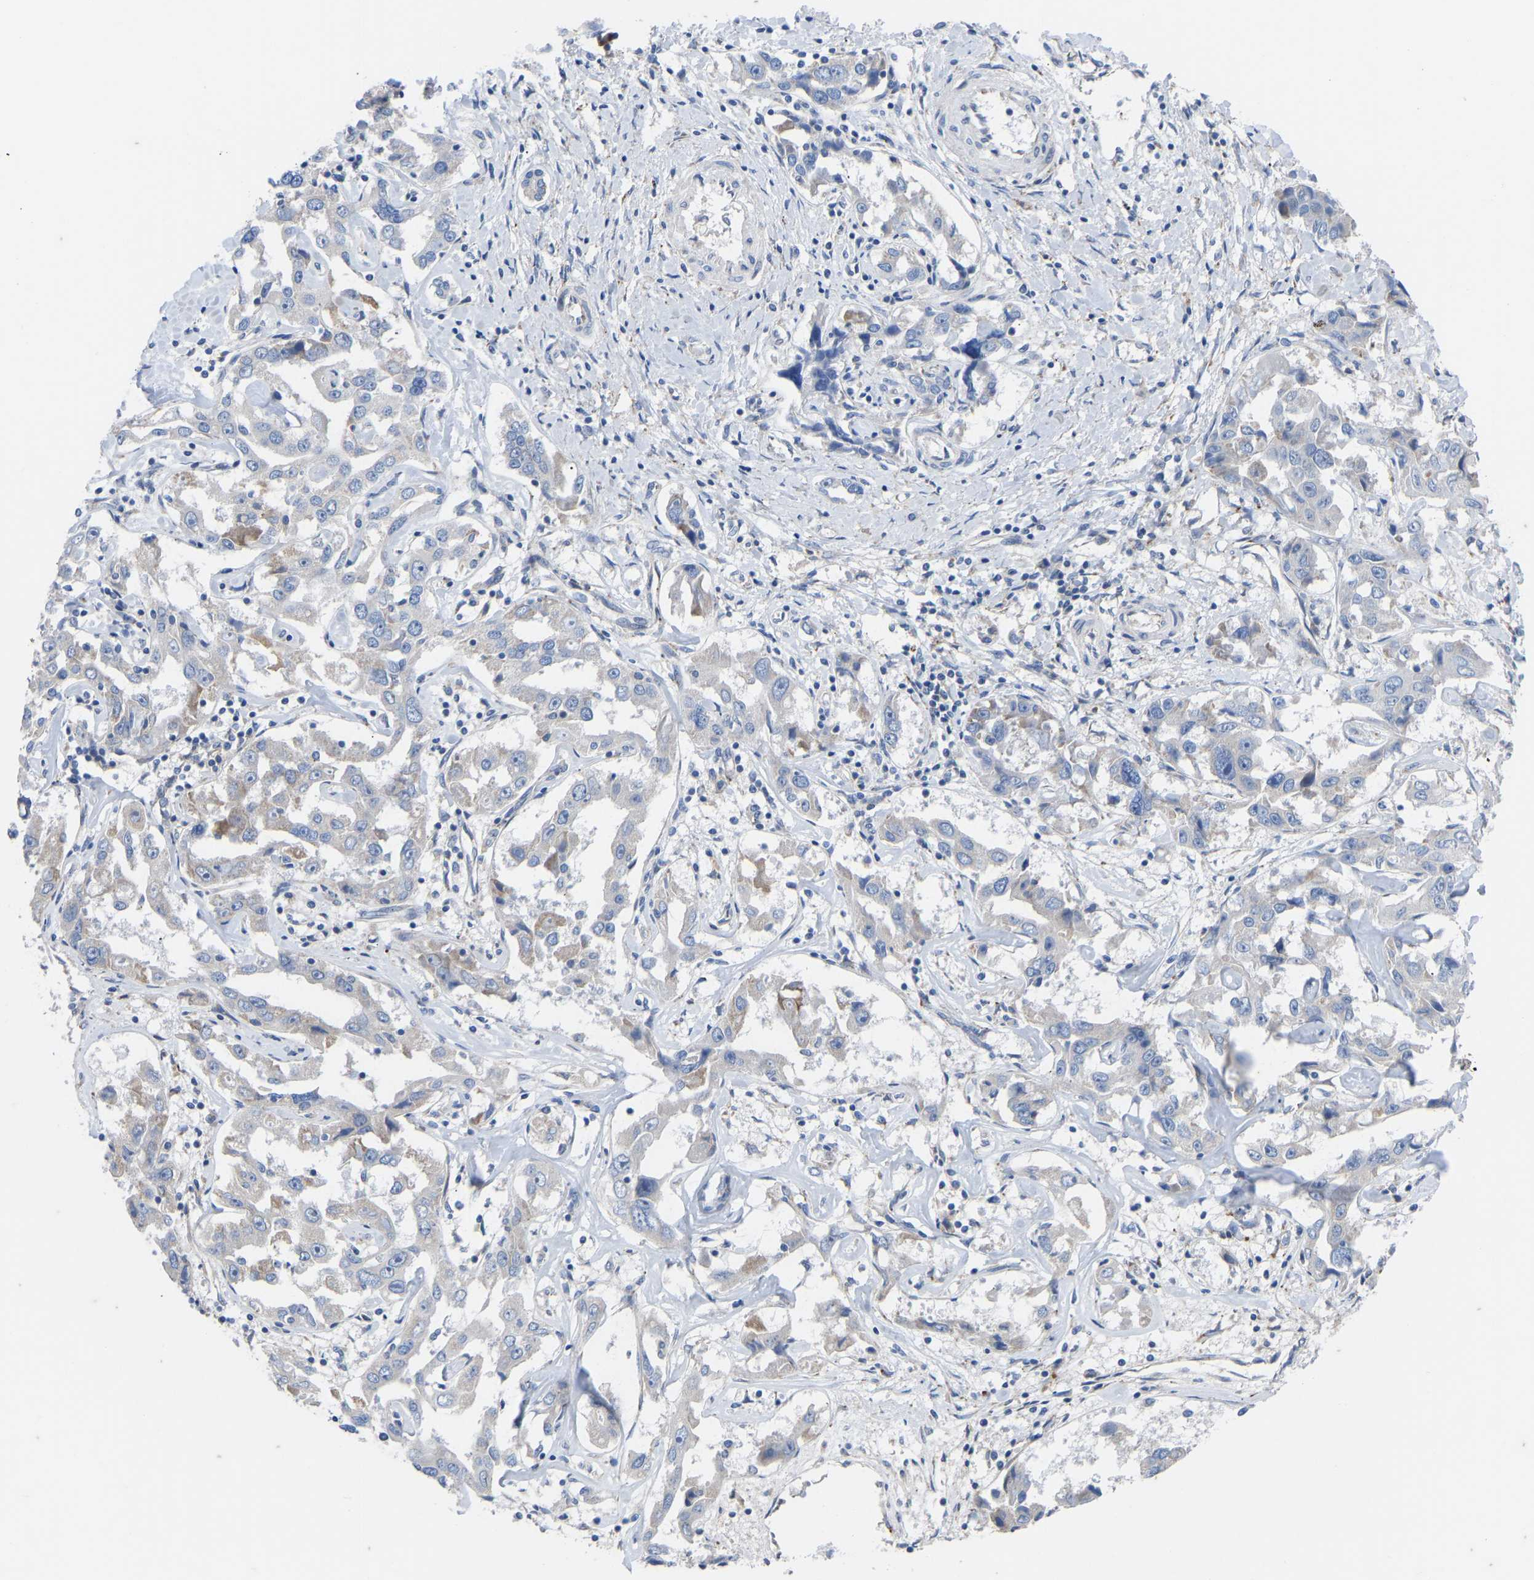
{"staining": {"intensity": "weak", "quantity": "<25%", "location": "cytoplasmic/membranous"}, "tissue": "liver cancer", "cell_type": "Tumor cells", "image_type": "cancer", "snomed": [{"axis": "morphology", "description": "Cholangiocarcinoma"}, {"axis": "topography", "description": "Liver"}], "caption": "DAB immunohistochemical staining of cholangiocarcinoma (liver) demonstrates no significant expression in tumor cells. Brightfield microscopy of immunohistochemistry (IHC) stained with DAB (3,3'-diaminobenzidine) (brown) and hematoxylin (blue), captured at high magnification.", "gene": "OLIG2", "patient": {"sex": "male", "age": 59}}